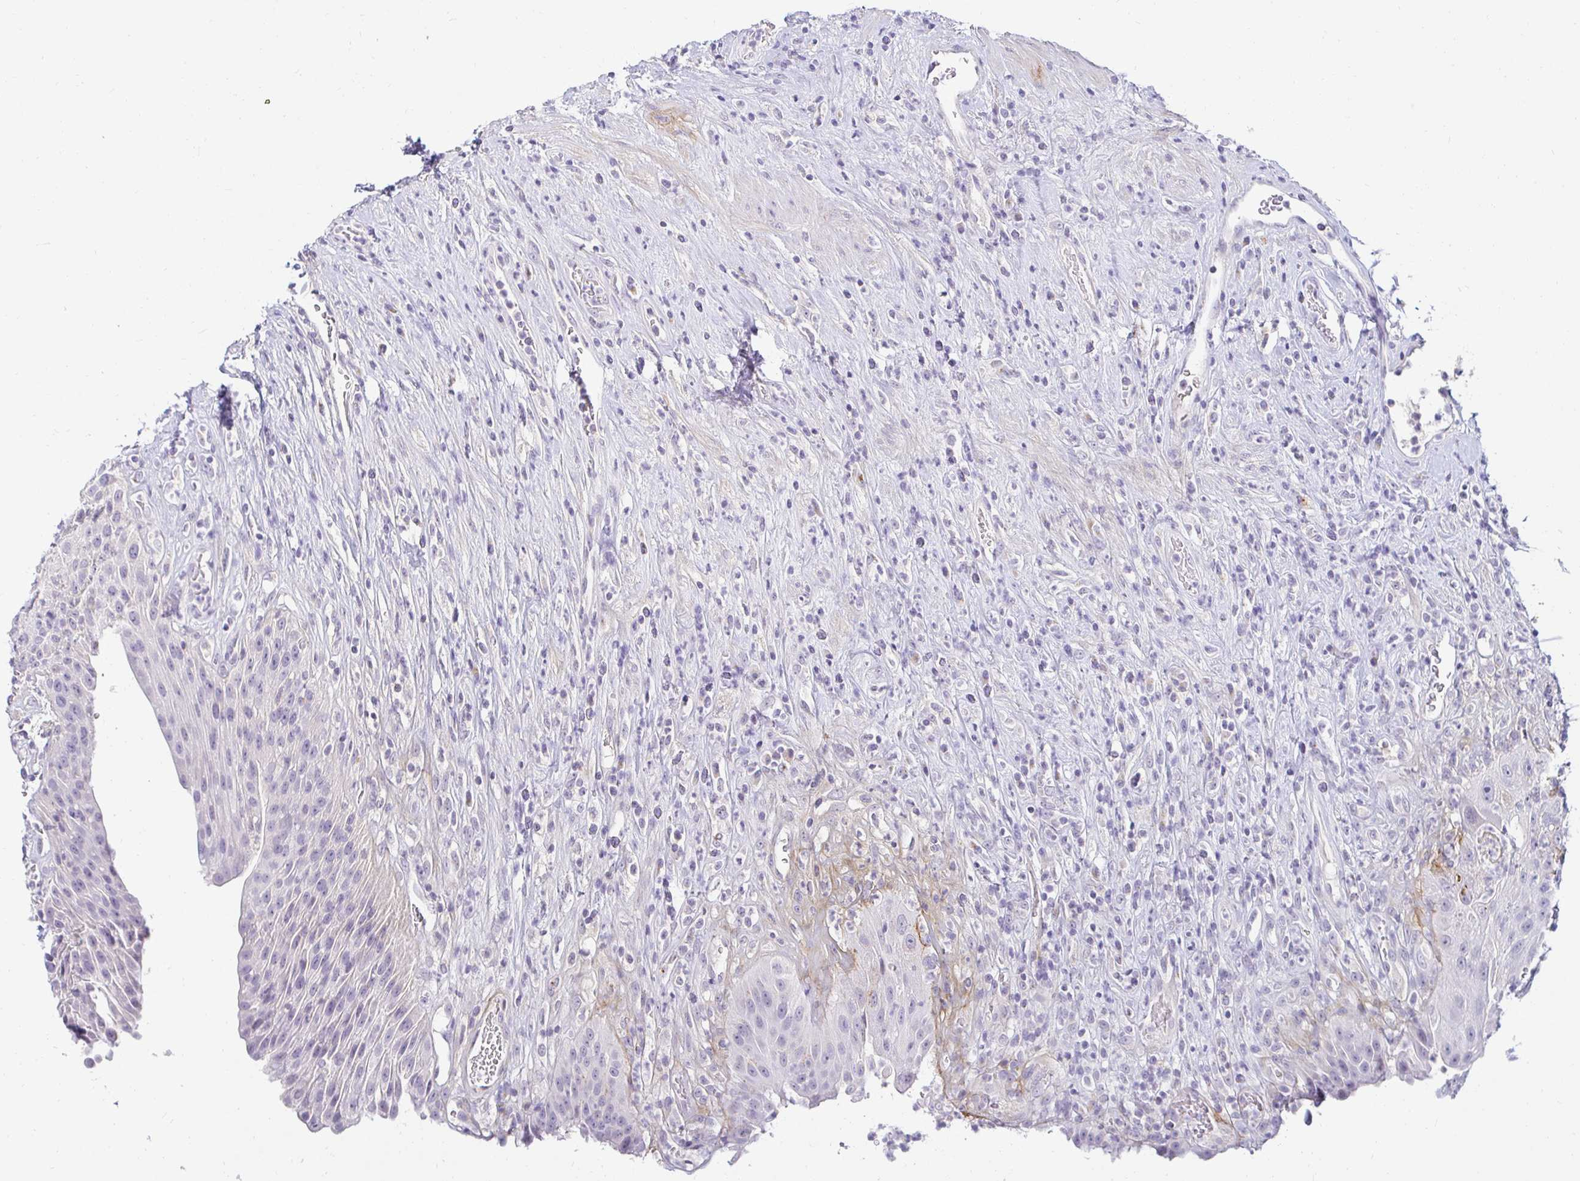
{"staining": {"intensity": "negative", "quantity": "none", "location": "none"}, "tissue": "urinary bladder", "cell_type": "Urothelial cells", "image_type": "normal", "snomed": [{"axis": "morphology", "description": "Normal tissue, NOS"}, {"axis": "topography", "description": "Urinary bladder"}], "caption": "The IHC histopathology image has no significant expression in urothelial cells of urinary bladder.", "gene": "OR51D1", "patient": {"sex": "female", "age": 56}}